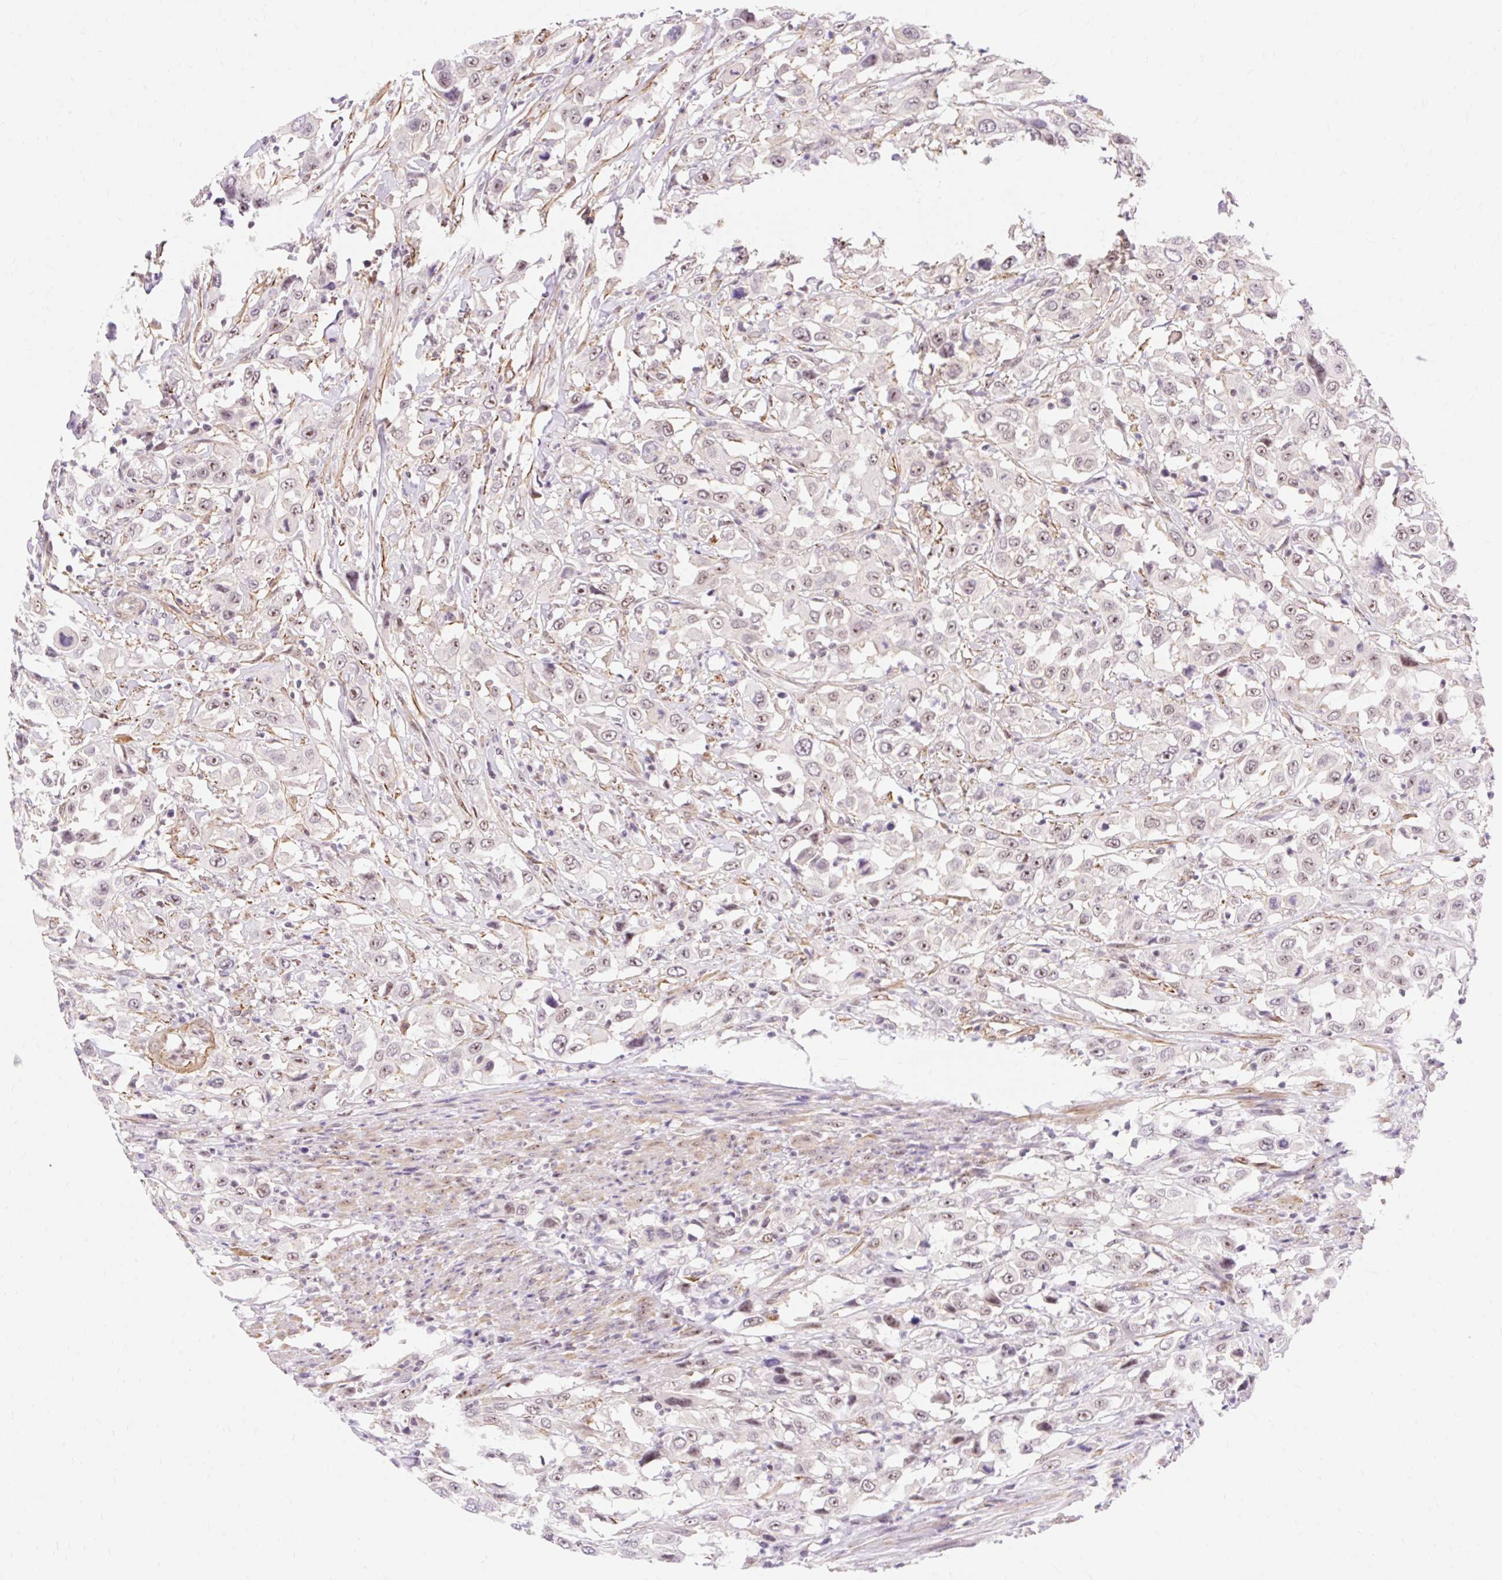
{"staining": {"intensity": "moderate", "quantity": "25%-75%", "location": "nuclear"}, "tissue": "urothelial cancer", "cell_type": "Tumor cells", "image_type": "cancer", "snomed": [{"axis": "morphology", "description": "Urothelial carcinoma, High grade"}, {"axis": "topography", "description": "Urinary bladder"}], "caption": "Immunohistochemistry (IHC) micrograph of neoplastic tissue: human high-grade urothelial carcinoma stained using IHC displays medium levels of moderate protein expression localized specifically in the nuclear of tumor cells, appearing as a nuclear brown color.", "gene": "OBP2A", "patient": {"sex": "male", "age": 61}}